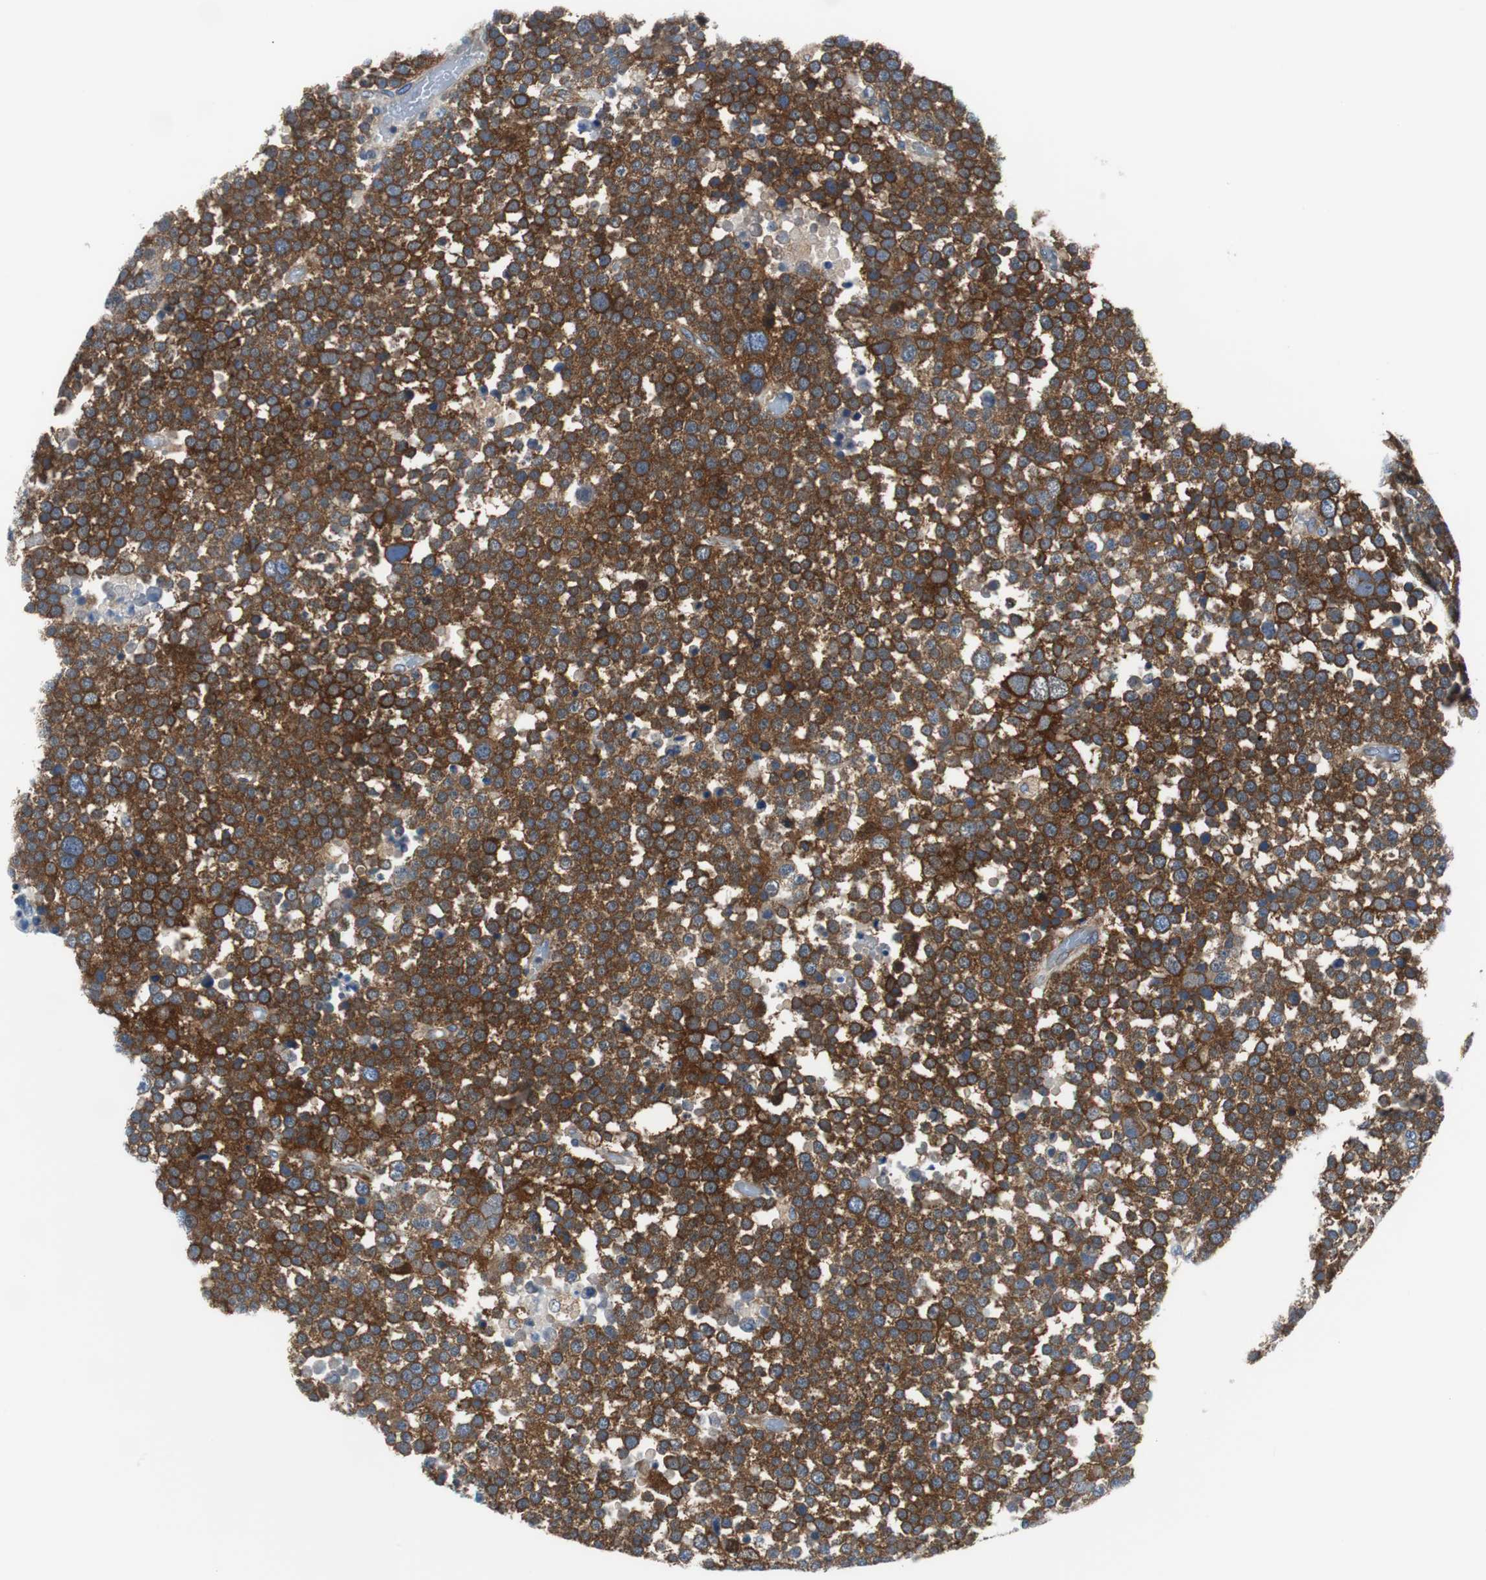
{"staining": {"intensity": "strong", "quantity": ">75%", "location": "cytoplasmic/membranous"}, "tissue": "testis cancer", "cell_type": "Tumor cells", "image_type": "cancer", "snomed": [{"axis": "morphology", "description": "Seminoma, NOS"}, {"axis": "topography", "description": "Testis"}], "caption": "This histopathology image exhibits immunohistochemistry (IHC) staining of seminoma (testis), with high strong cytoplasmic/membranous staining in approximately >75% of tumor cells.", "gene": "BRAF", "patient": {"sex": "male", "age": 71}}